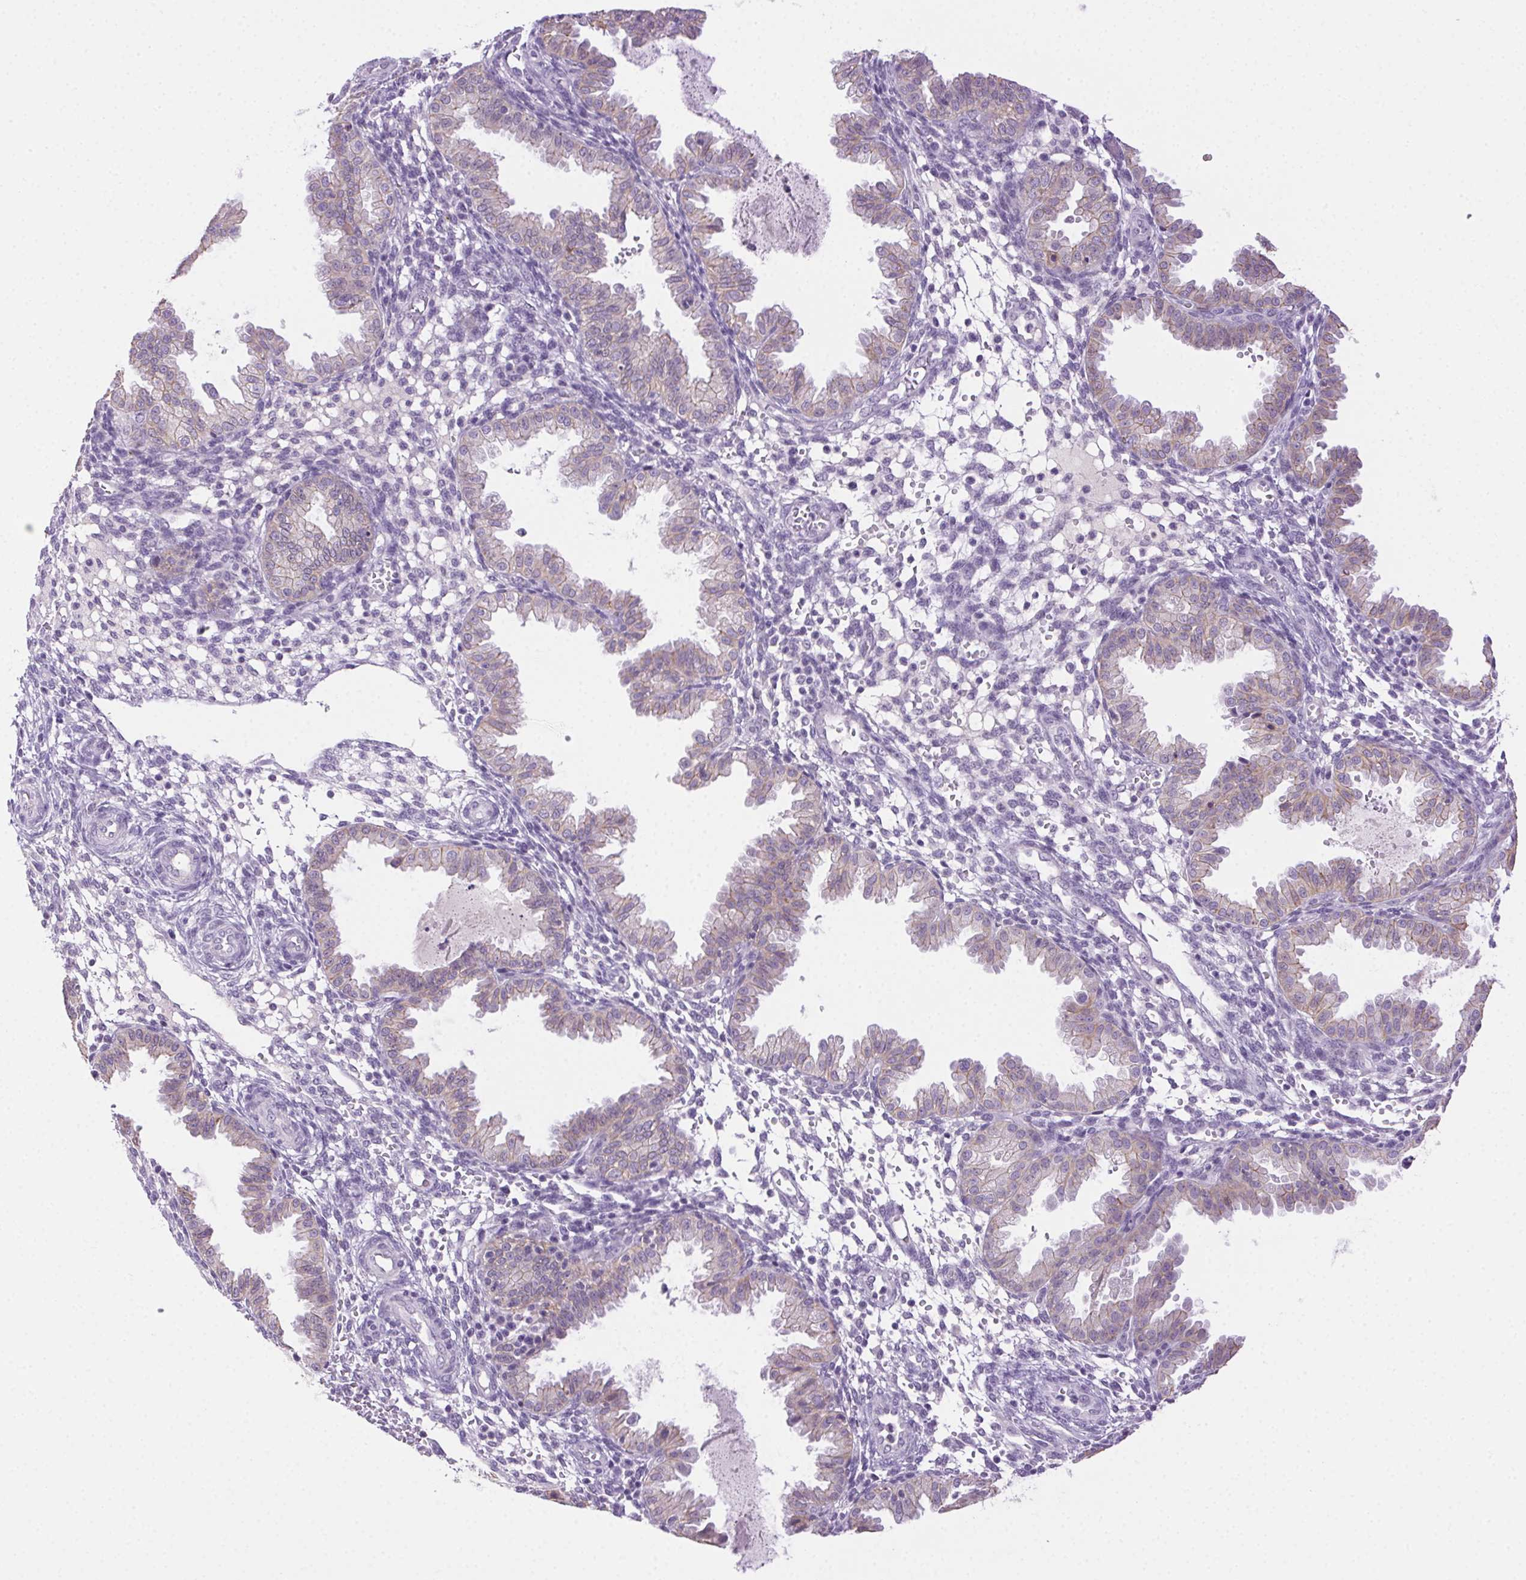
{"staining": {"intensity": "negative", "quantity": "none", "location": "none"}, "tissue": "endometrium", "cell_type": "Cells in endometrial stroma", "image_type": "normal", "snomed": [{"axis": "morphology", "description": "Normal tissue, NOS"}, {"axis": "topography", "description": "Endometrium"}], "caption": "This is an immunohistochemistry (IHC) micrograph of benign endometrium. There is no positivity in cells in endometrial stroma.", "gene": "CLDN10", "patient": {"sex": "female", "age": 33}}